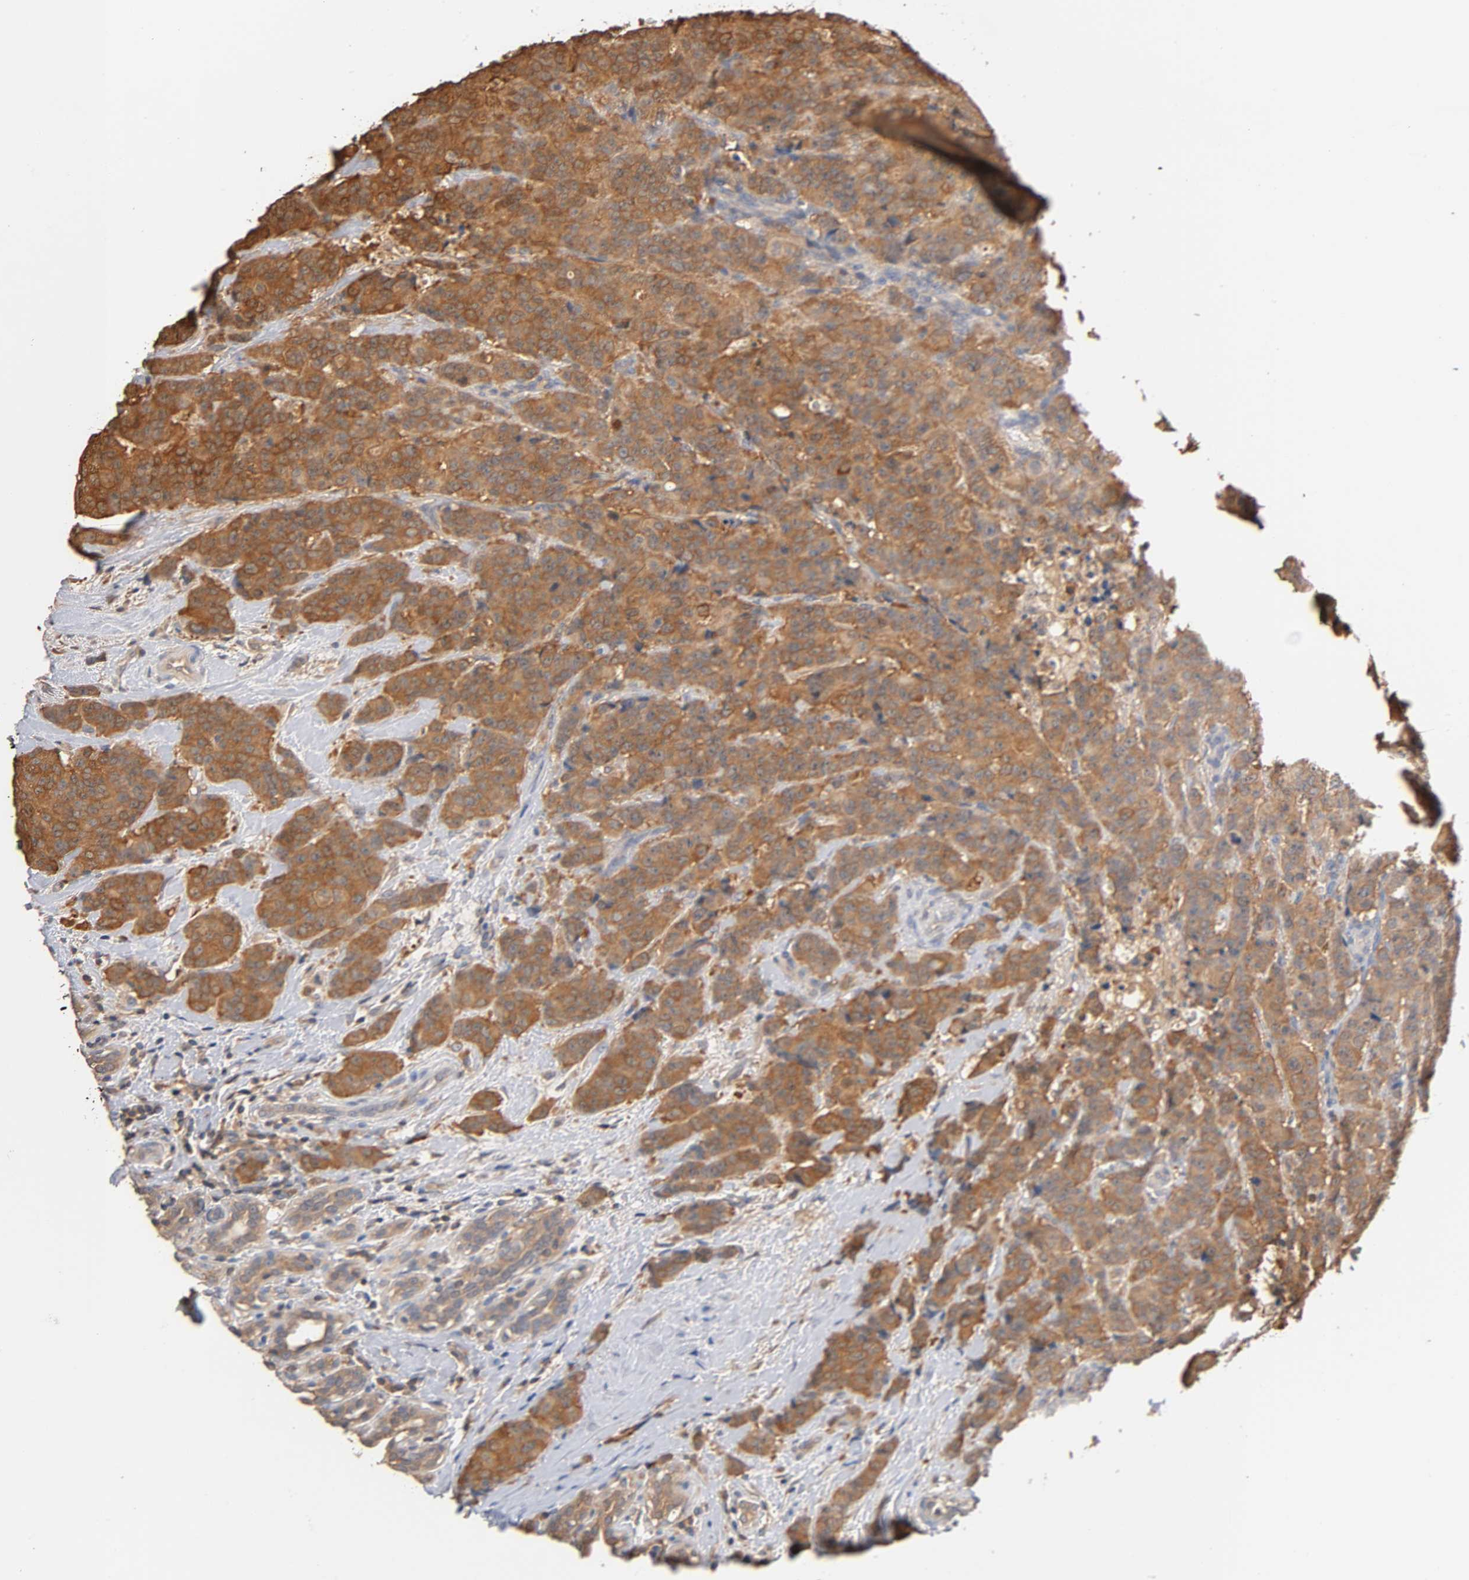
{"staining": {"intensity": "moderate", "quantity": ">75%", "location": "cytoplasmic/membranous"}, "tissue": "breast cancer", "cell_type": "Tumor cells", "image_type": "cancer", "snomed": [{"axis": "morphology", "description": "Duct carcinoma"}, {"axis": "topography", "description": "Breast"}], "caption": "IHC (DAB (3,3'-diaminobenzidine)) staining of human breast cancer (infiltrating ductal carcinoma) displays moderate cytoplasmic/membranous protein expression in about >75% of tumor cells. (Brightfield microscopy of DAB IHC at high magnification).", "gene": "ALDOA", "patient": {"sex": "female", "age": 40}}